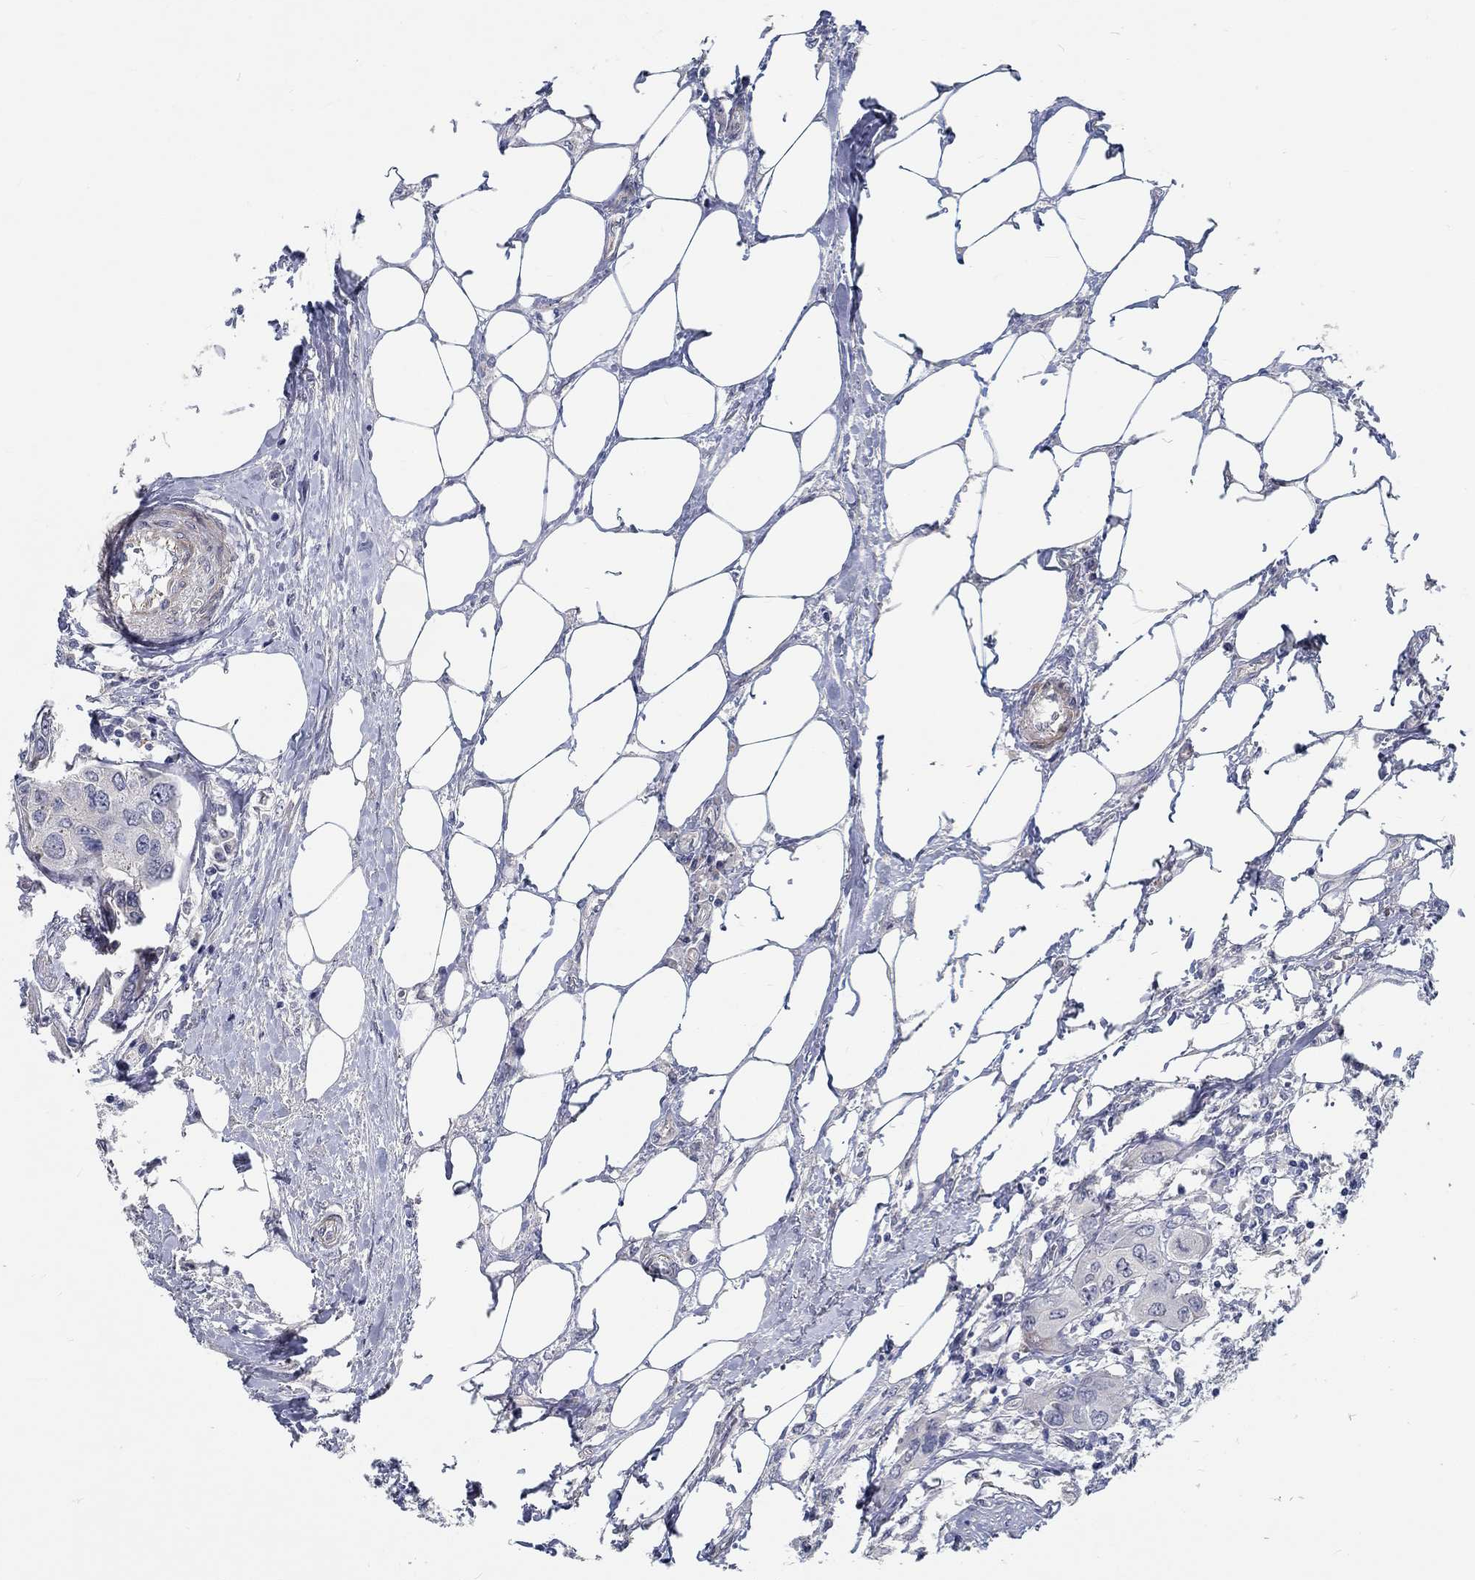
{"staining": {"intensity": "negative", "quantity": "none", "location": "none"}, "tissue": "urothelial cancer", "cell_type": "Tumor cells", "image_type": "cancer", "snomed": [{"axis": "morphology", "description": "Urothelial carcinoma, NOS"}, {"axis": "morphology", "description": "Urothelial carcinoma, High grade"}, {"axis": "topography", "description": "Urinary bladder"}], "caption": "A micrograph of transitional cell carcinoma stained for a protein shows no brown staining in tumor cells. Brightfield microscopy of IHC stained with DAB (brown) and hematoxylin (blue), captured at high magnification.", "gene": "MYBPC1", "patient": {"sex": "male", "age": 63}}